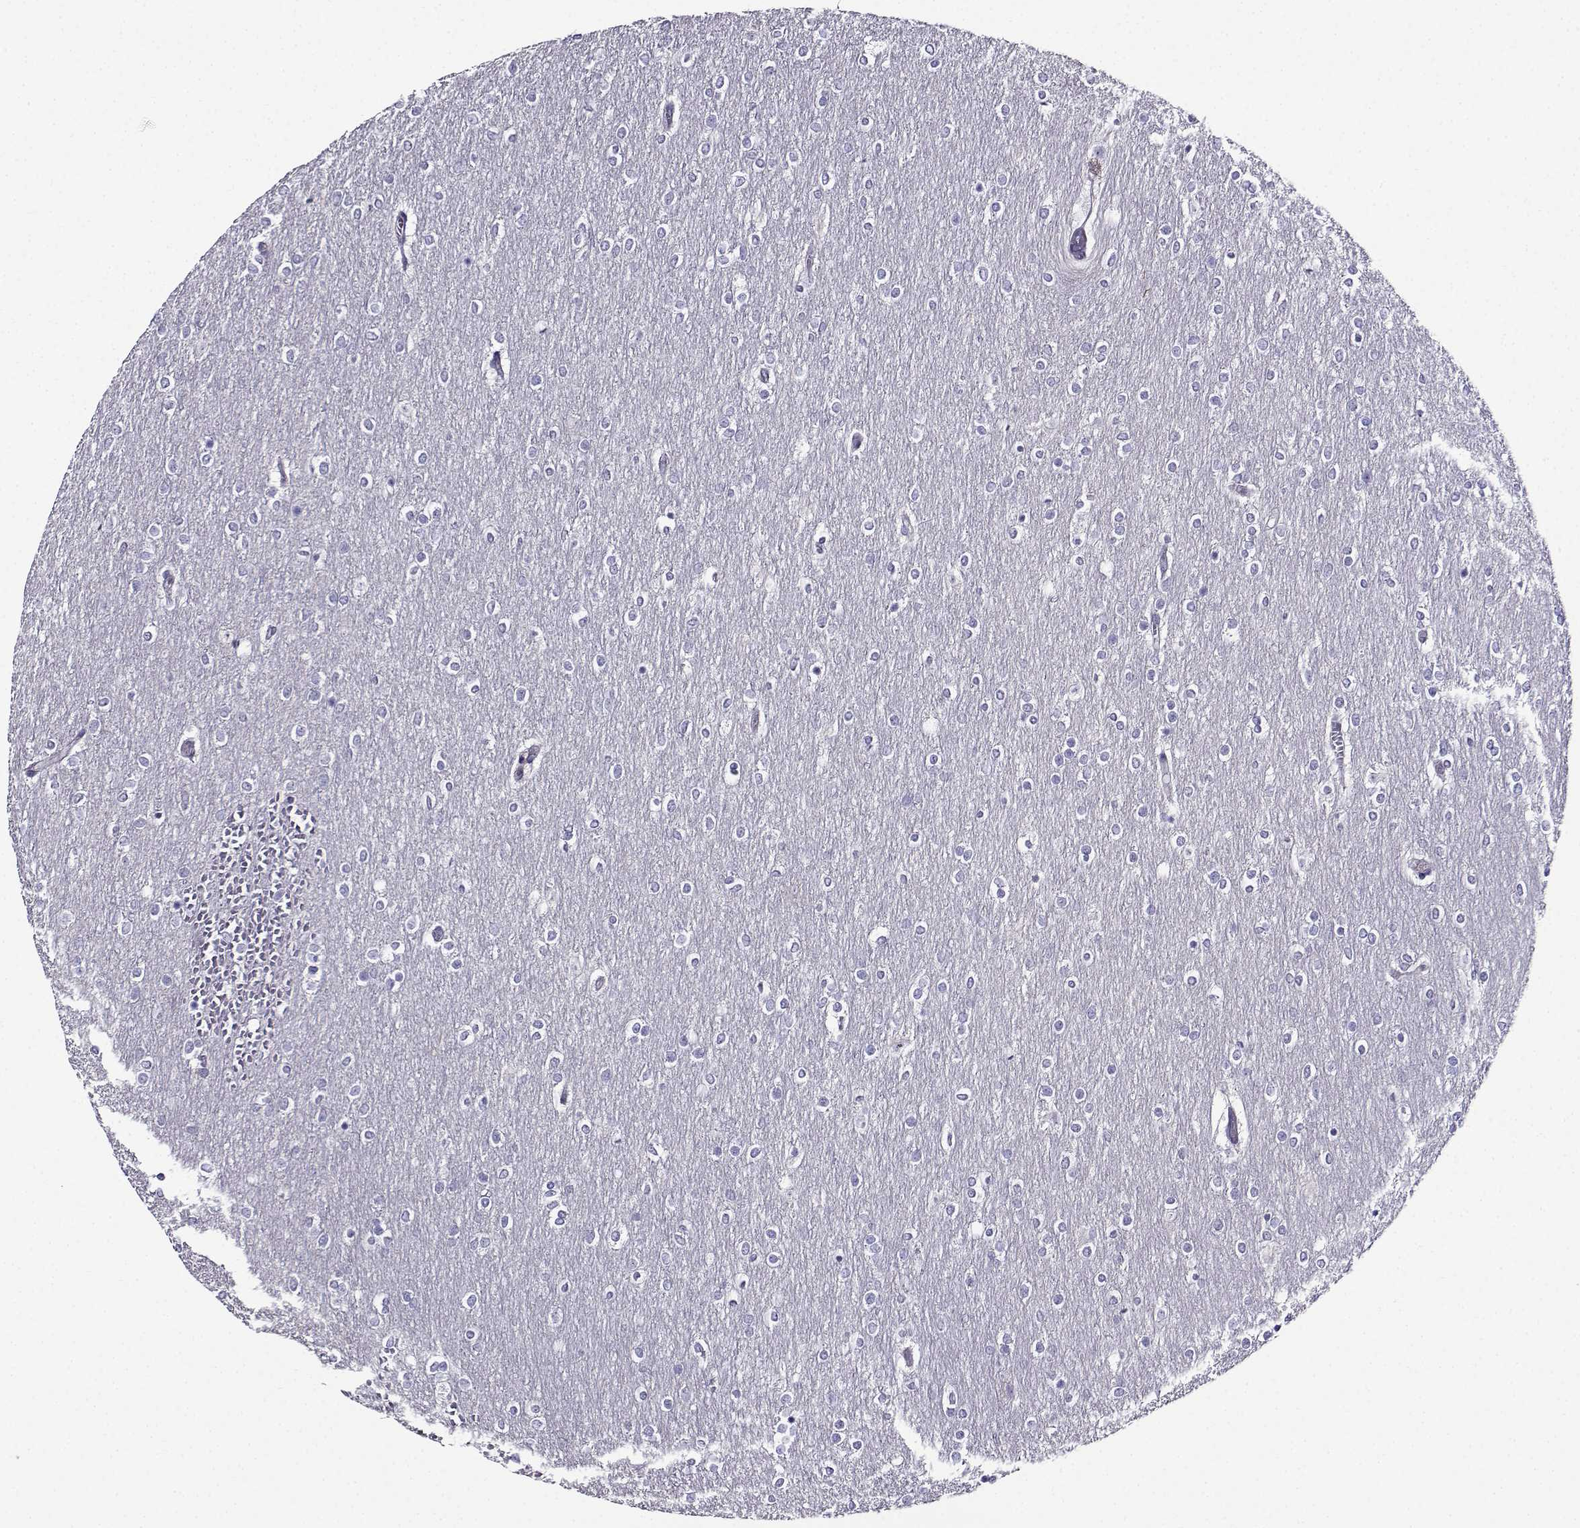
{"staining": {"intensity": "negative", "quantity": "none", "location": "none"}, "tissue": "glioma", "cell_type": "Tumor cells", "image_type": "cancer", "snomed": [{"axis": "morphology", "description": "Glioma, malignant, High grade"}, {"axis": "topography", "description": "Brain"}], "caption": "High power microscopy photomicrograph of an immunohistochemistry (IHC) micrograph of malignant high-grade glioma, revealing no significant staining in tumor cells.", "gene": "TMEM266", "patient": {"sex": "female", "age": 61}}